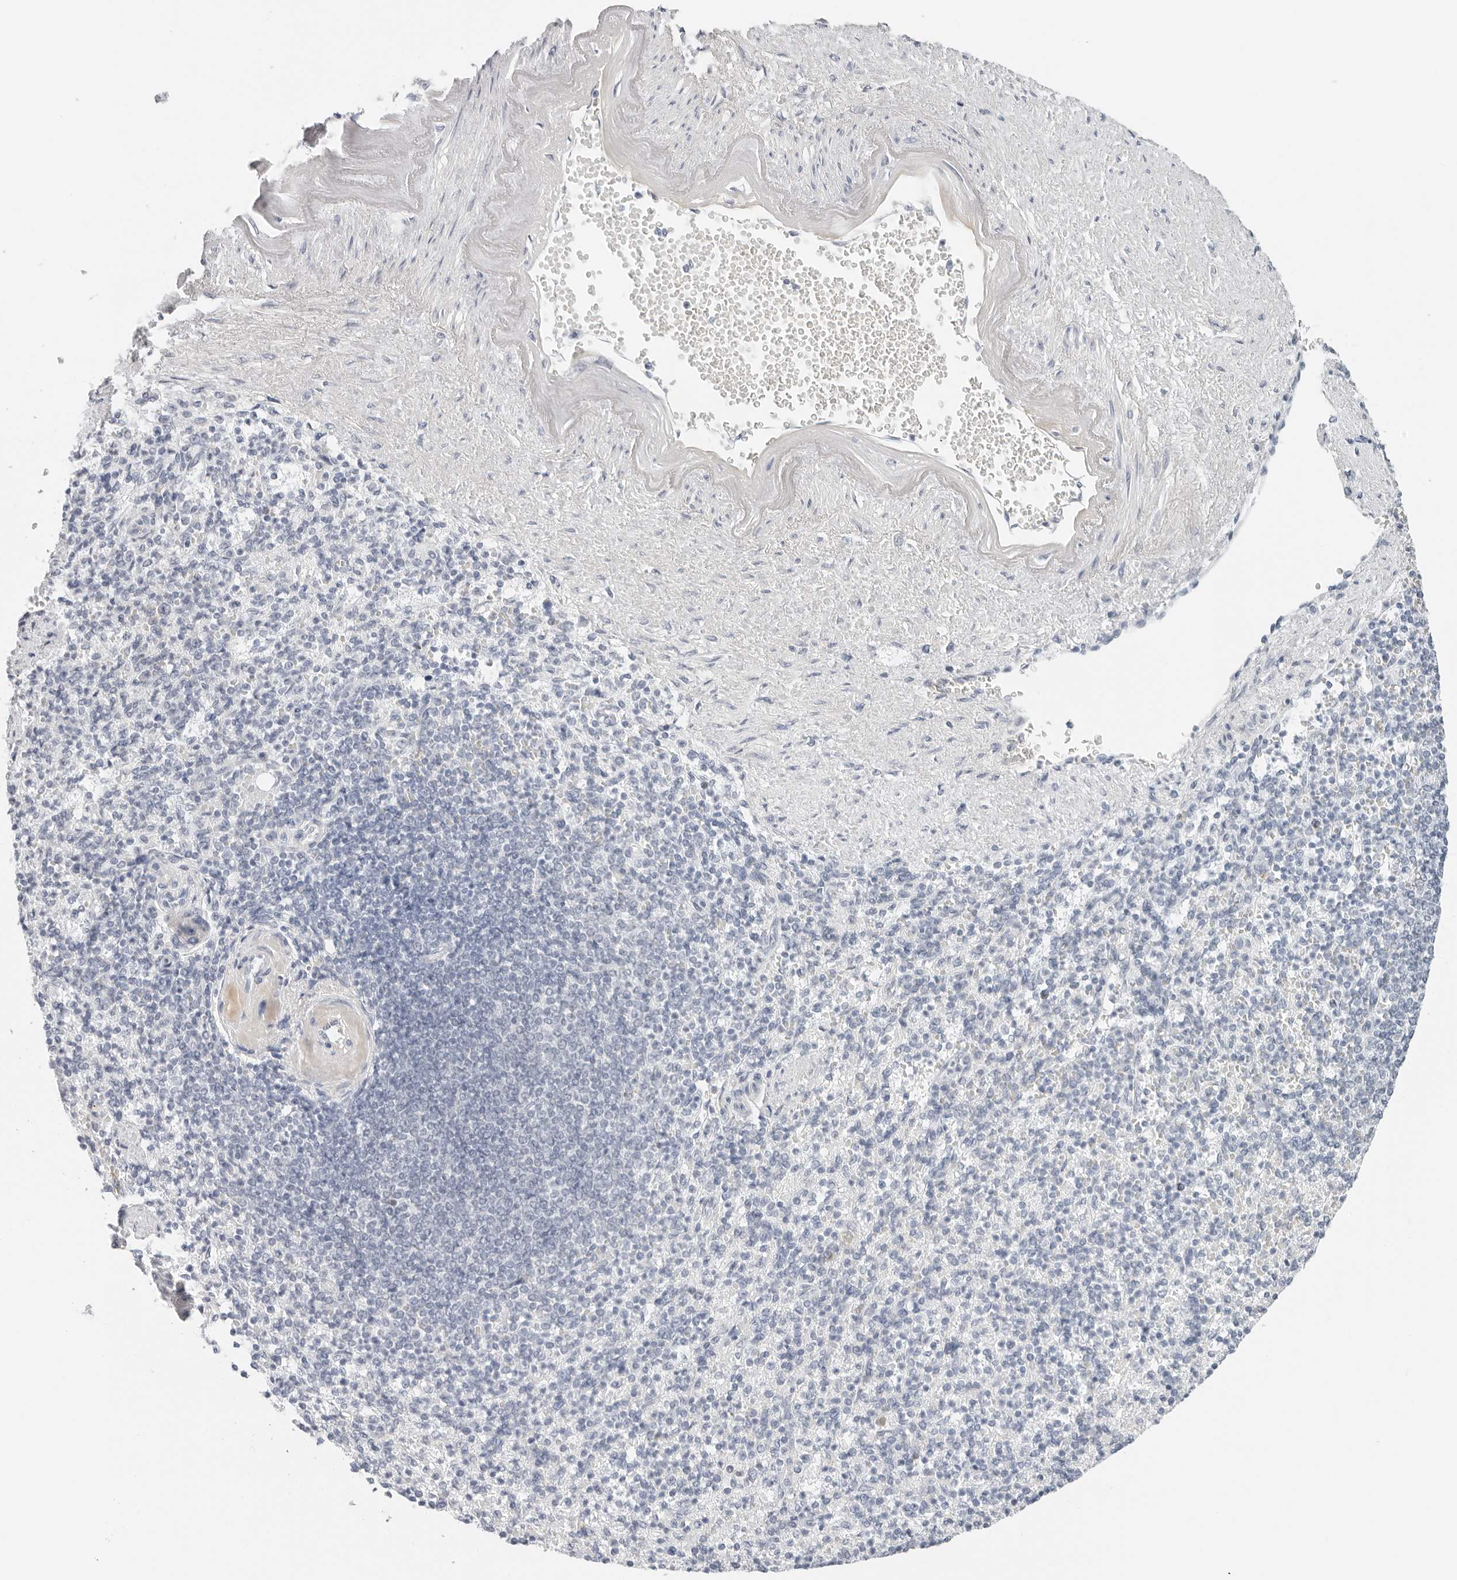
{"staining": {"intensity": "negative", "quantity": "none", "location": "none"}, "tissue": "spleen", "cell_type": "Cells in red pulp", "image_type": "normal", "snomed": [{"axis": "morphology", "description": "Normal tissue, NOS"}, {"axis": "topography", "description": "Spleen"}], "caption": "Histopathology image shows no significant protein positivity in cells in red pulp of unremarkable spleen. (Immunohistochemistry (ihc), brightfield microscopy, high magnification).", "gene": "RC3H1", "patient": {"sex": "female", "age": 74}}